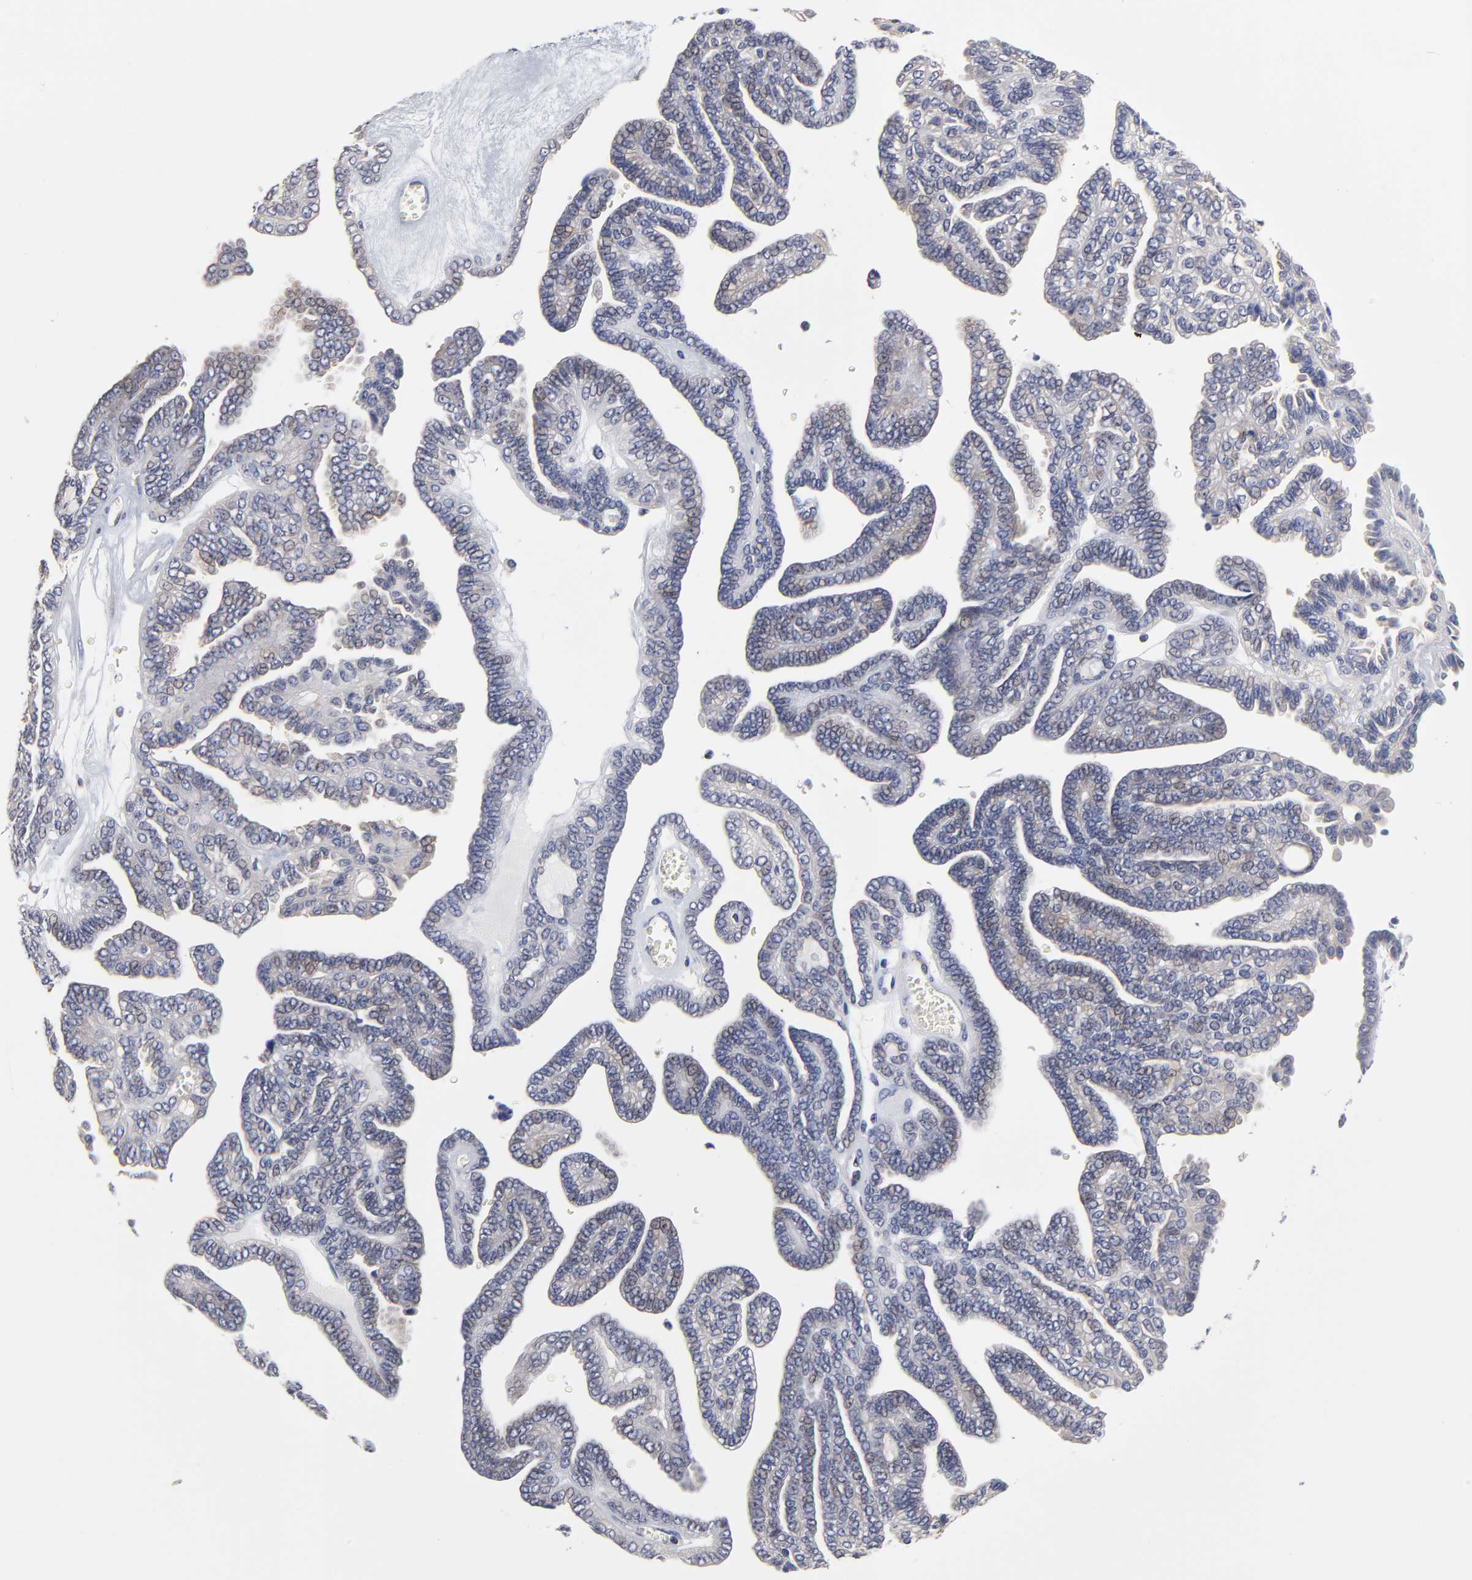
{"staining": {"intensity": "weak", "quantity": "25%-75%", "location": "cytoplasmic/membranous"}, "tissue": "ovarian cancer", "cell_type": "Tumor cells", "image_type": "cancer", "snomed": [{"axis": "morphology", "description": "Cystadenocarcinoma, serous, NOS"}, {"axis": "topography", "description": "Ovary"}], "caption": "A brown stain highlights weak cytoplasmic/membranous staining of a protein in ovarian cancer tumor cells. (Brightfield microscopy of DAB IHC at high magnification).", "gene": "ZNF157", "patient": {"sex": "female", "age": 71}}